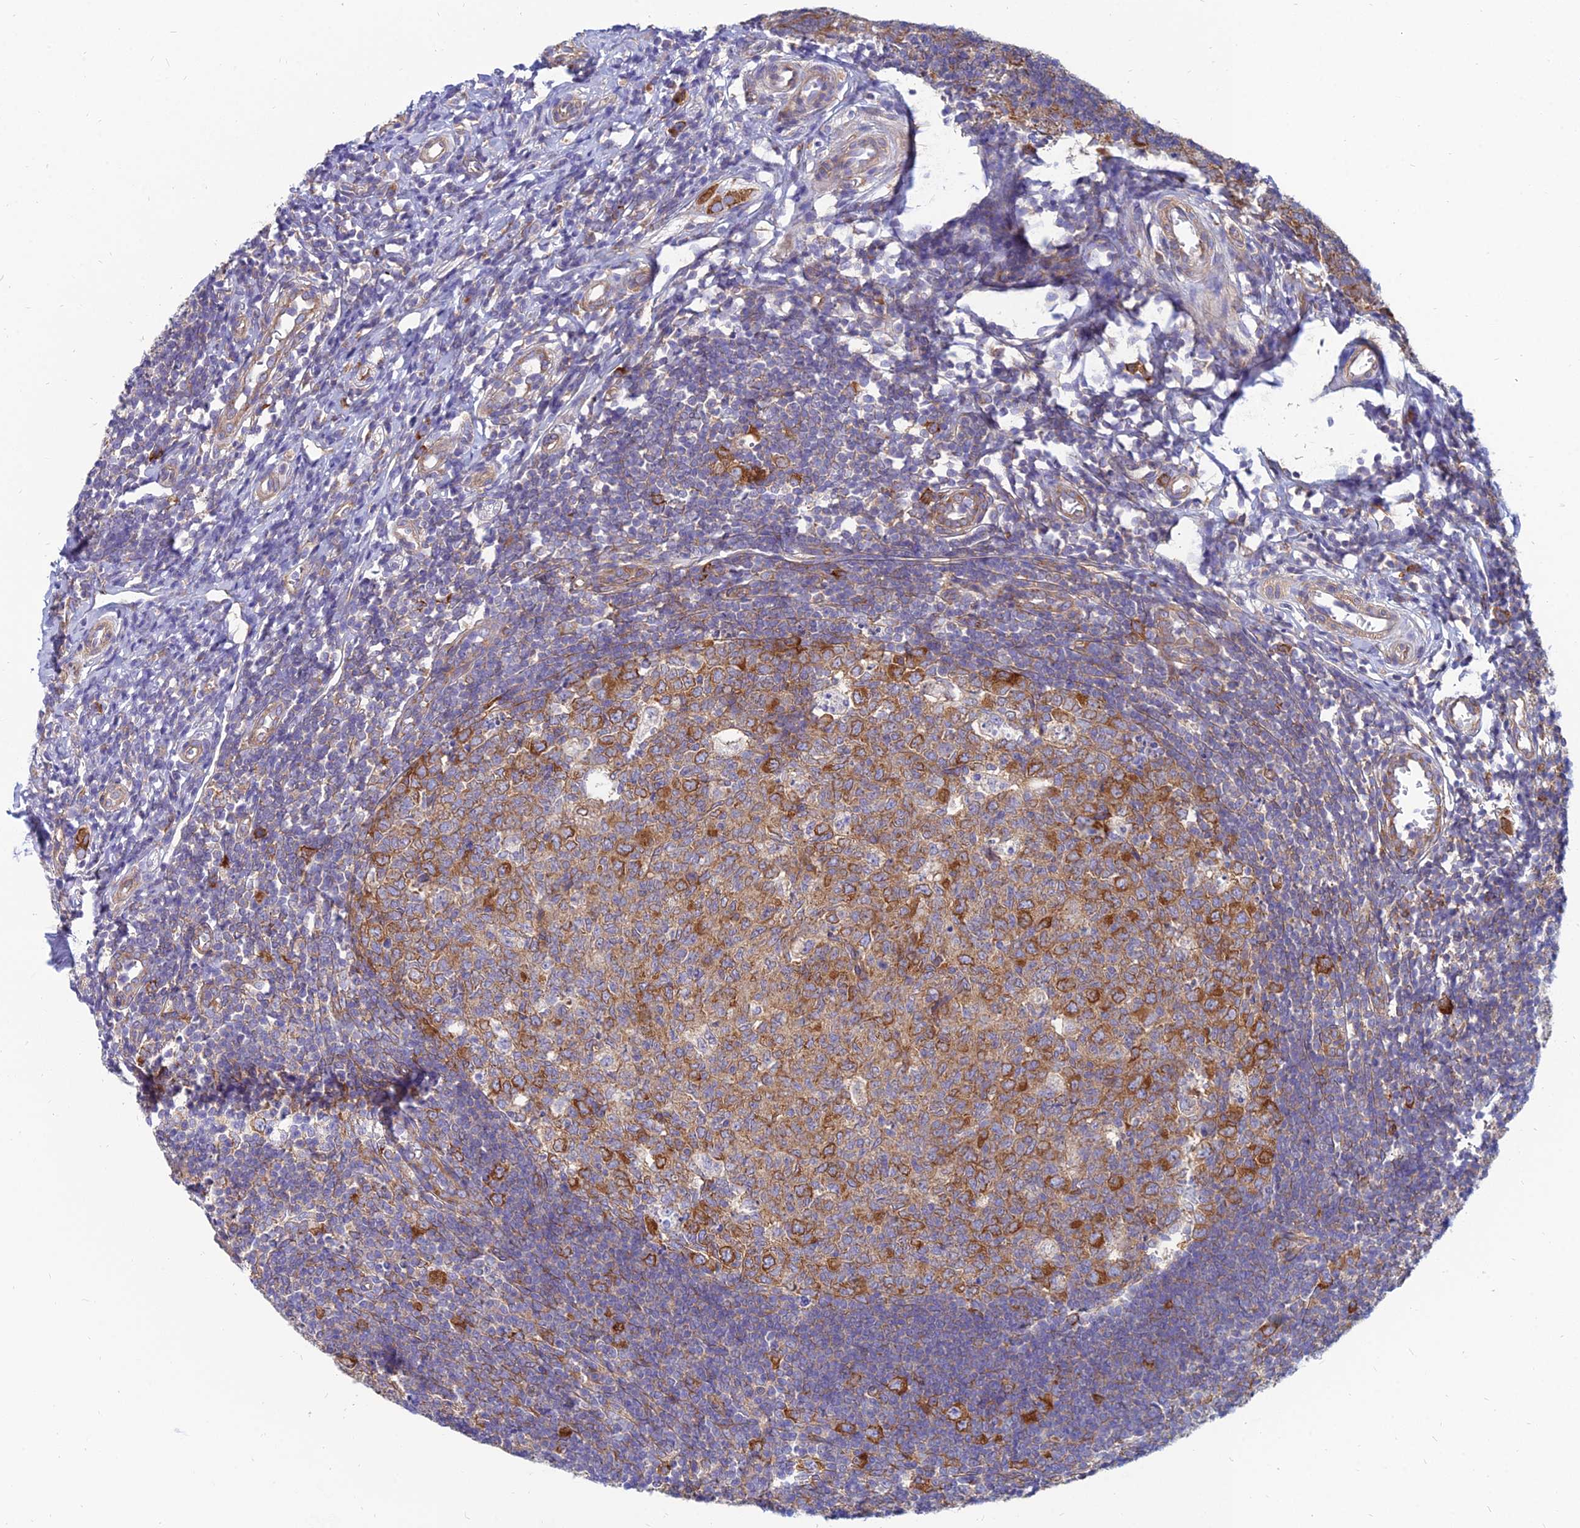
{"staining": {"intensity": "moderate", "quantity": ">75%", "location": "cytoplasmic/membranous"}, "tissue": "appendix", "cell_type": "Glandular cells", "image_type": "normal", "snomed": [{"axis": "morphology", "description": "Normal tissue, NOS"}, {"axis": "topography", "description": "Appendix"}], "caption": "A histopathology image showing moderate cytoplasmic/membranous staining in about >75% of glandular cells in benign appendix, as visualized by brown immunohistochemical staining.", "gene": "TXLNA", "patient": {"sex": "male", "age": 14}}